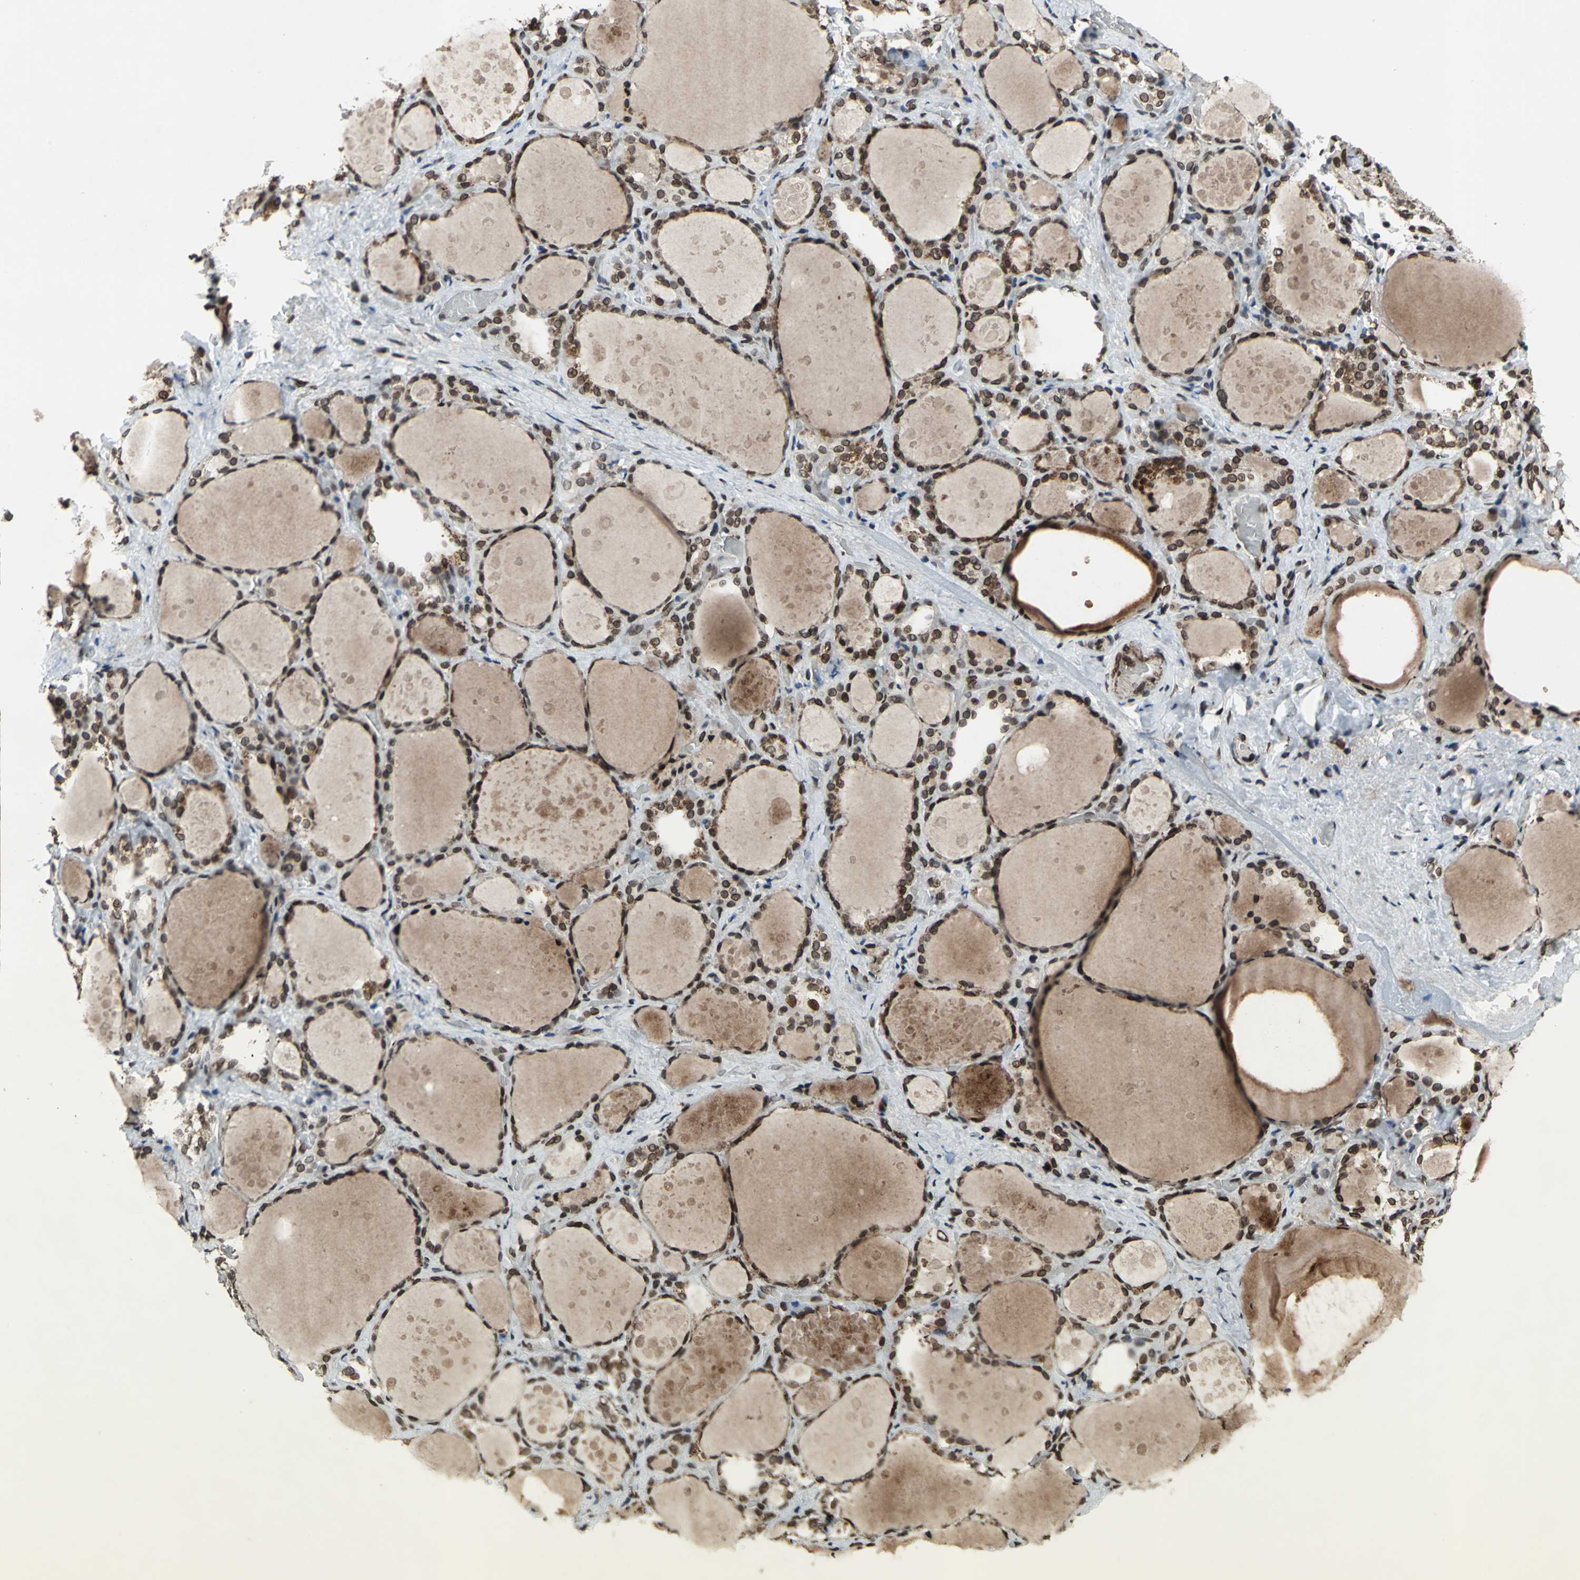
{"staining": {"intensity": "strong", "quantity": ">75%", "location": "cytoplasmic/membranous,nuclear"}, "tissue": "thyroid gland", "cell_type": "Glandular cells", "image_type": "normal", "snomed": [{"axis": "morphology", "description": "Normal tissue, NOS"}, {"axis": "topography", "description": "Thyroid gland"}], "caption": "The image exhibits staining of benign thyroid gland, revealing strong cytoplasmic/membranous,nuclear protein staining (brown color) within glandular cells.", "gene": "ISY1", "patient": {"sex": "female", "age": 75}}